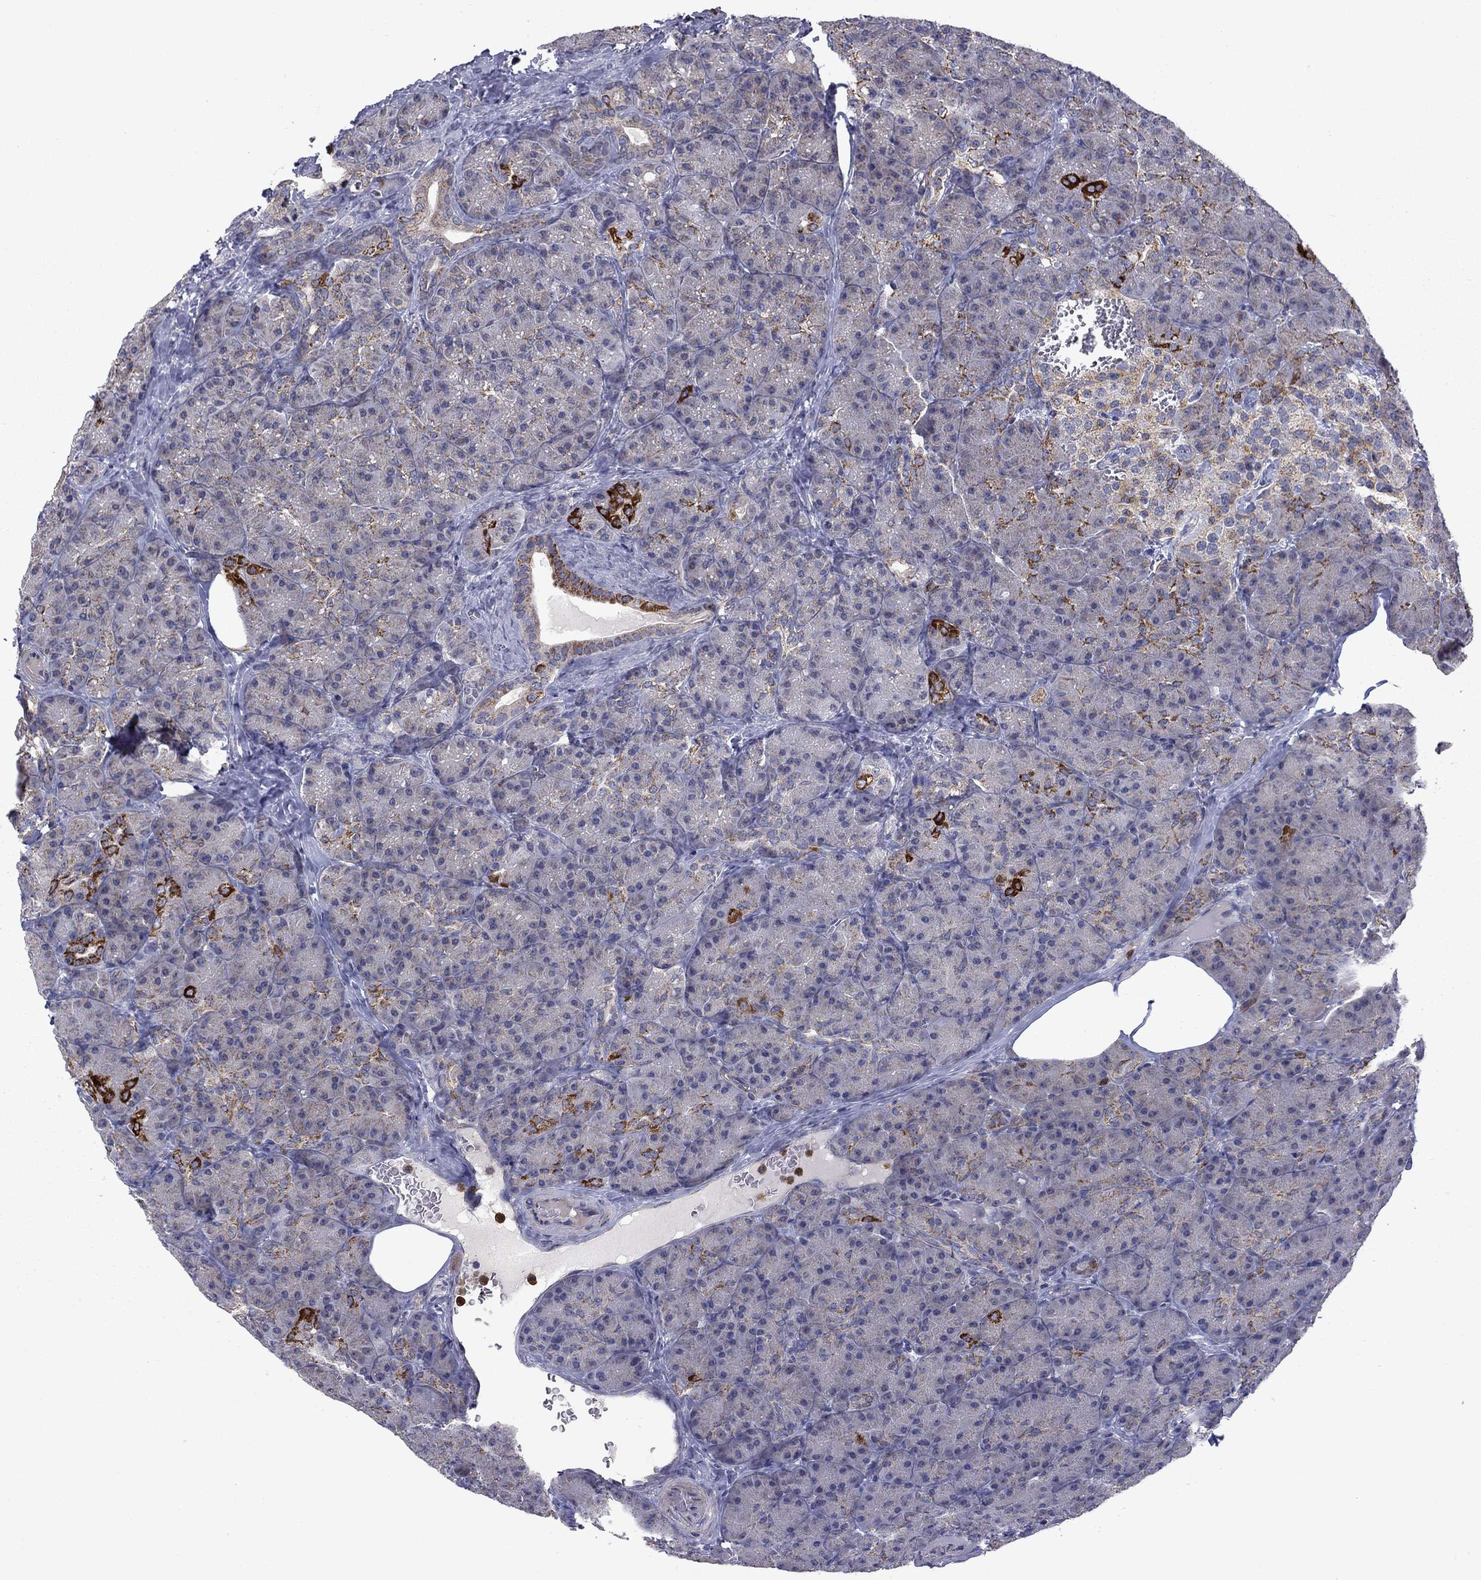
{"staining": {"intensity": "strong", "quantity": "<25%", "location": "cytoplasmic/membranous"}, "tissue": "pancreas", "cell_type": "Exocrine glandular cells", "image_type": "normal", "snomed": [{"axis": "morphology", "description": "Normal tissue, NOS"}, {"axis": "topography", "description": "Pancreas"}], "caption": "A photomicrograph of human pancreas stained for a protein demonstrates strong cytoplasmic/membranous brown staining in exocrine glandular cells. (Stains: DAB in brown, nuclei in blue, Microscopy: brightfield microscopy at high magnification).", "gene": "DOP1B", "patient": {"sex": "male", "age": 57}}